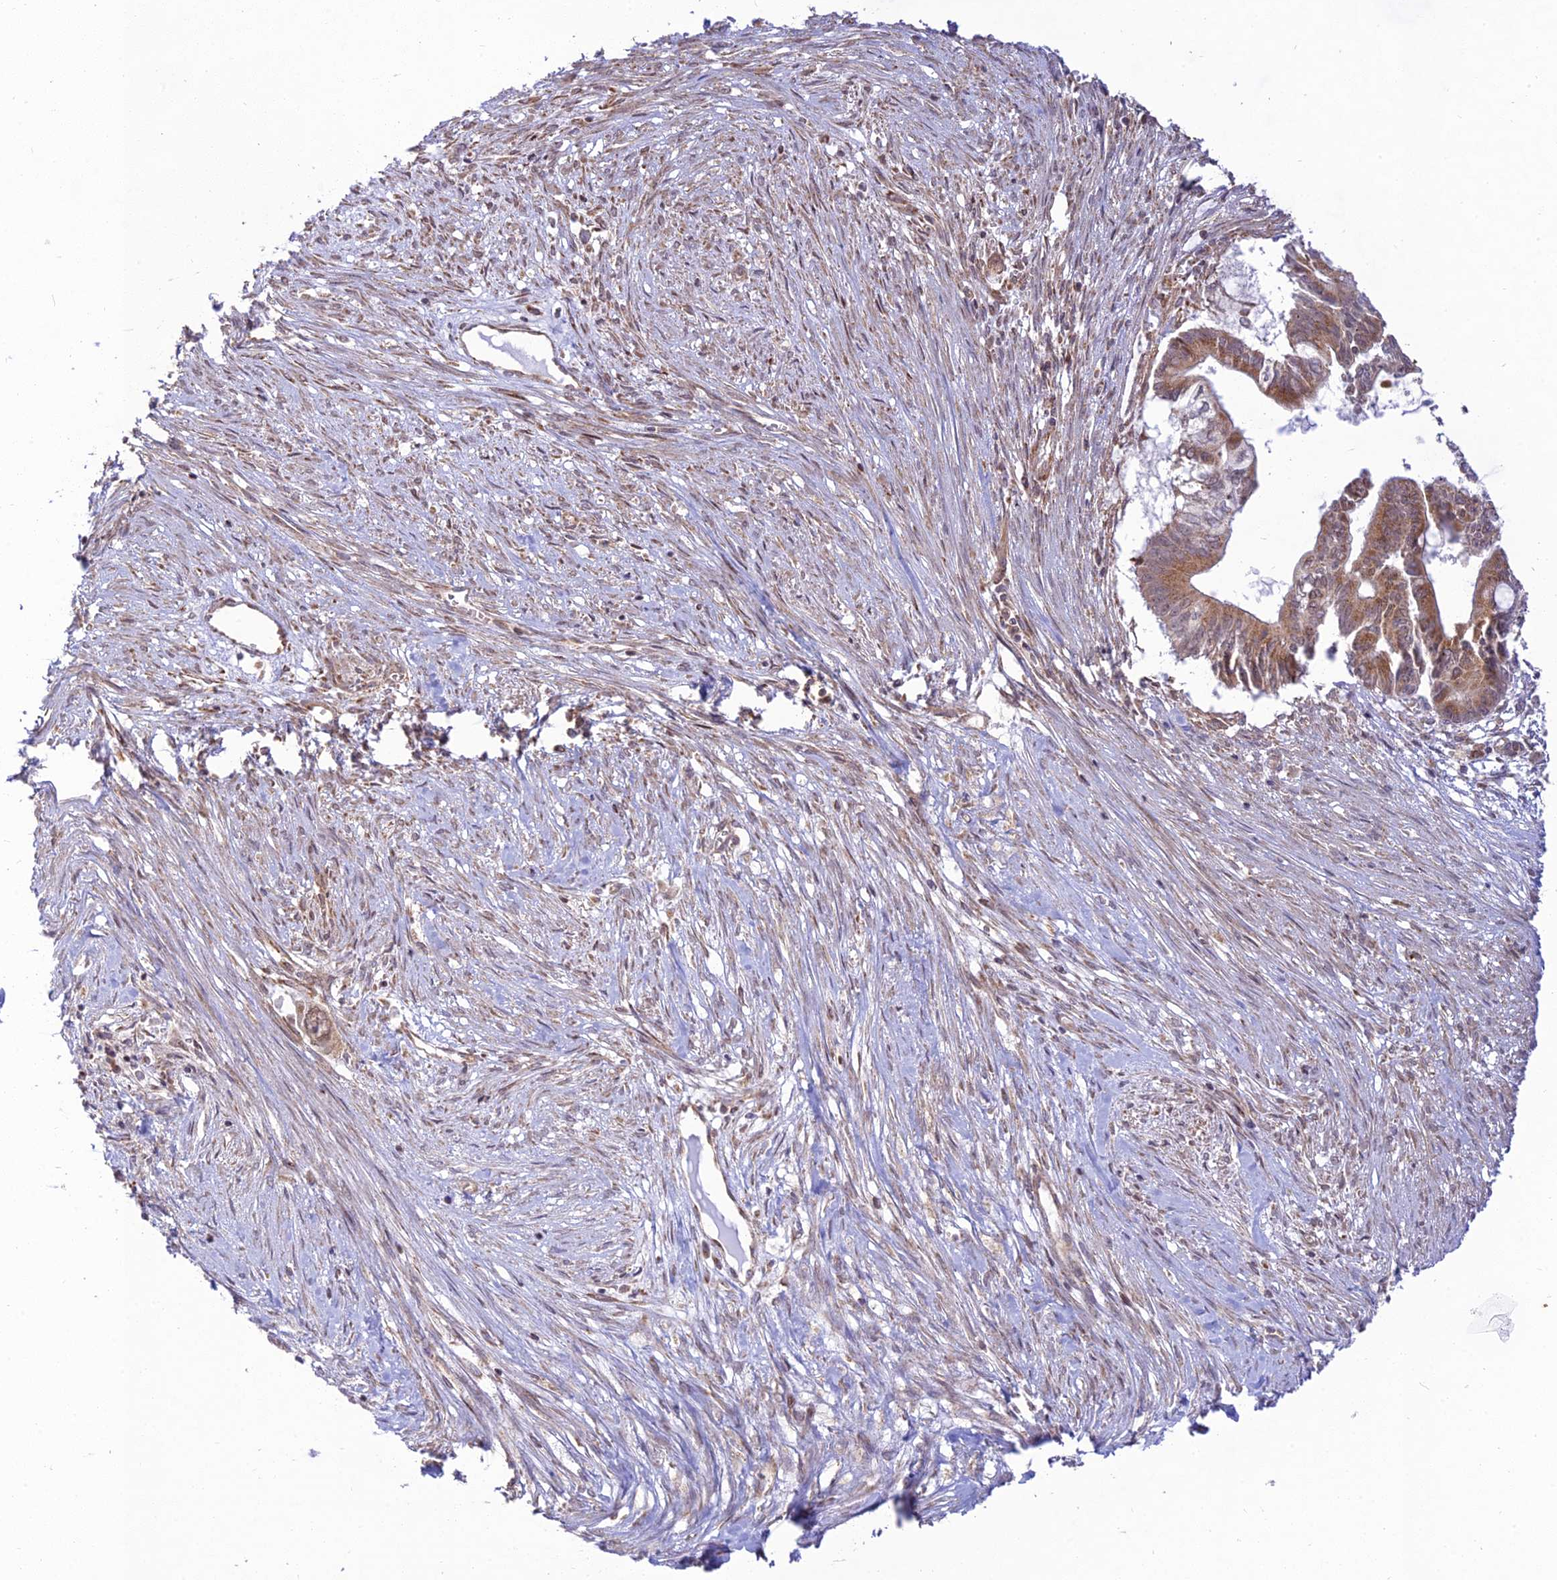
{"staining": {"intensity": "moderate", "quantity": ">75%", "location": "cytoplasmic/membranous"}, "tissue": "pancreatic cancer", "cell_type": "Tumor cells", "image_type": "cancer", "snomed": [{"axis": "morphology", "description": "Adenocarcinoma, NOS"}, {"axis": "topography", "description": "Pancreas"}], "caption": "Pancreatic cancer (adenocarcinoma) stained with DAB (3,3'-diaminobenzidine) immunohistochemistry exhibits medium levels of moderate cytoplasmic/membranous expression in approximately >75% of tumor cells. (DAB IHC, brown staining for protein, blue staining for nuclei).", "gene": "HOOK2", "patient": {"sex": "male", "age": 68}}